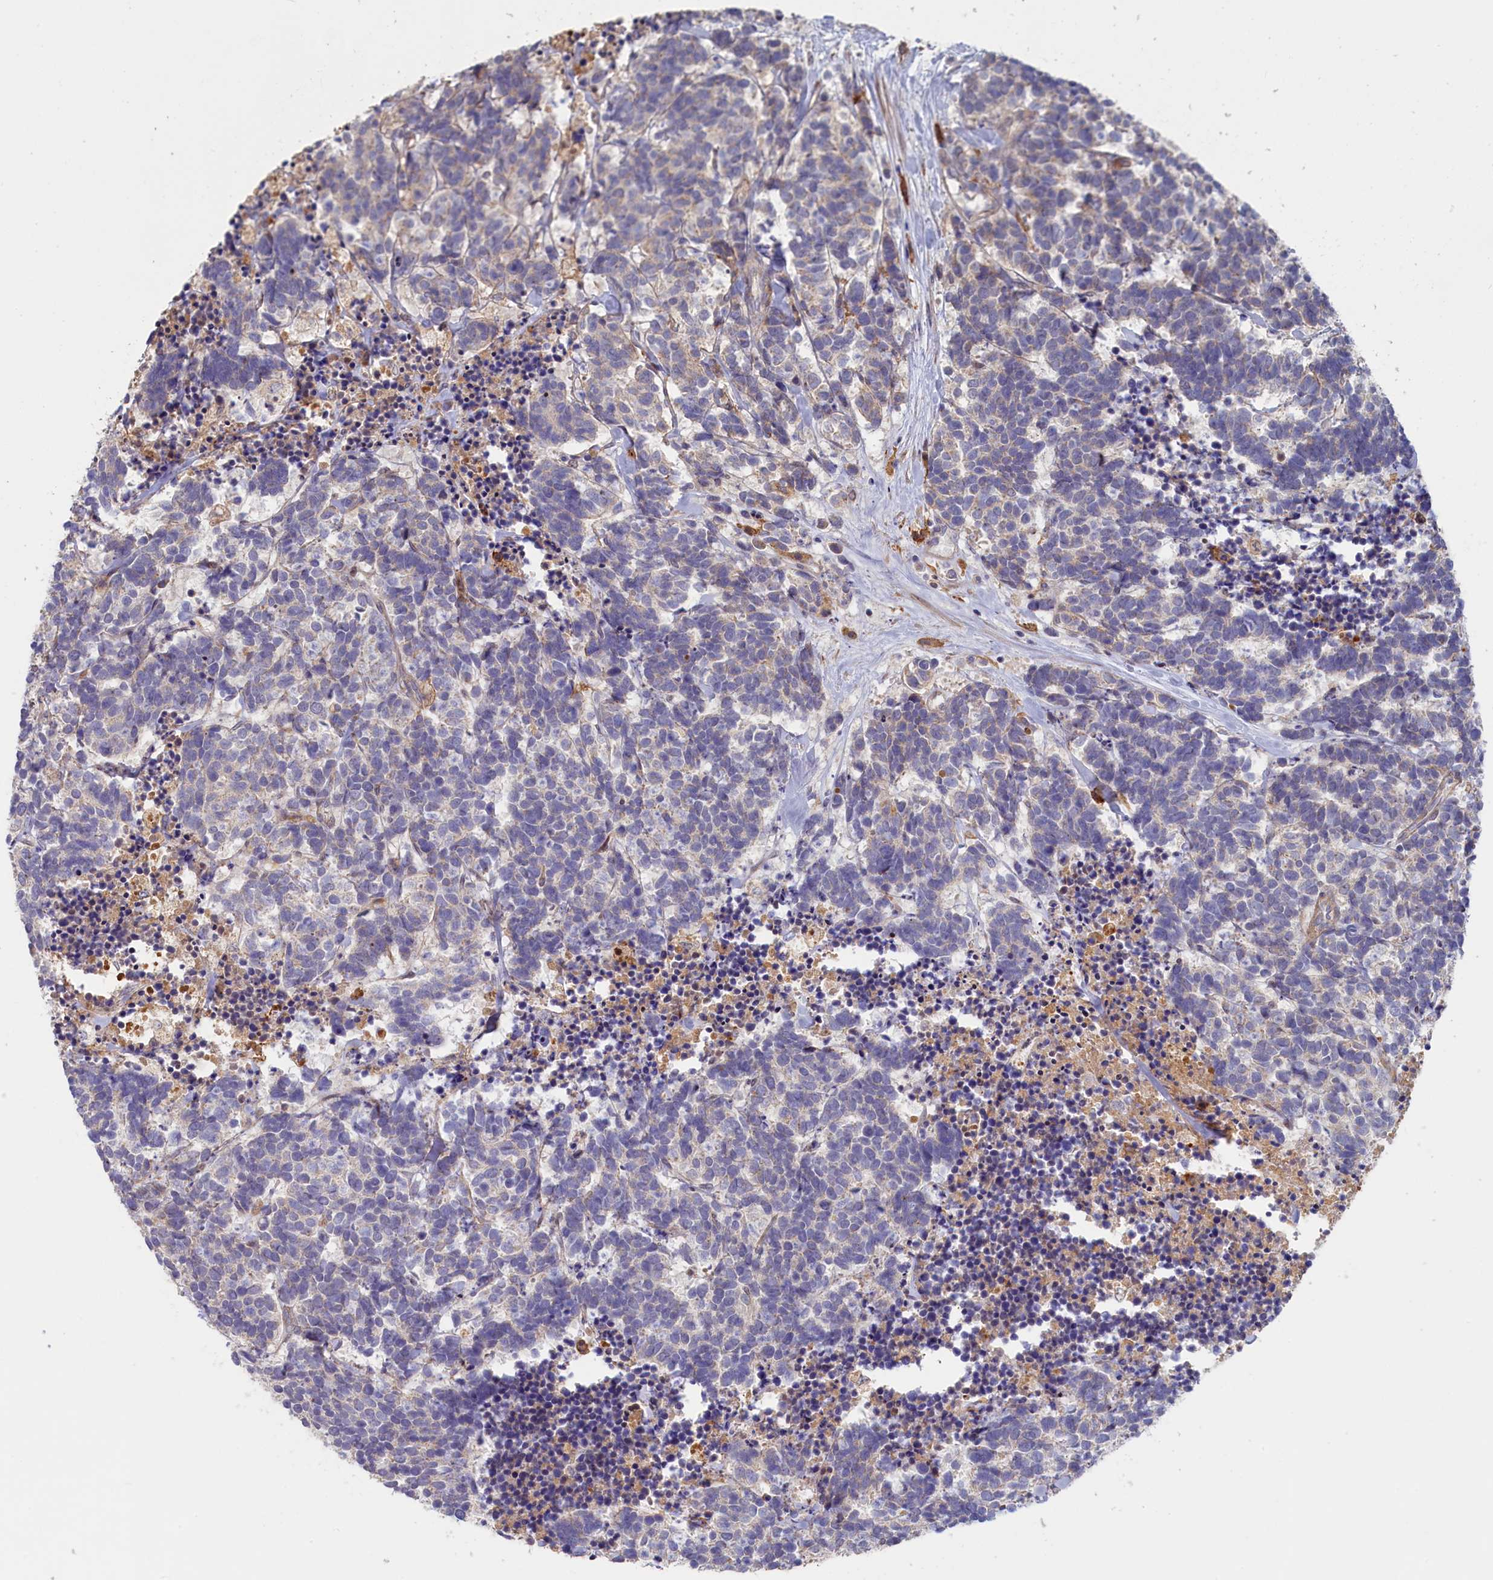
{"staining": {"intensity": "negative", "quantity": "none", "location": "none"}, "tissue": "carcinoid", "cell_type": "Tumor cells", "image_type": "cancer", "snomed": [{"axis": "morphology", "description": "Carcinoma, NOS"}, {"axis": "morphology", "description": "Carcinoid, malignant, NOS"}, {"axis": "topography", "description": "Urinary bladder"}], "caption": "Immunohistochemistry (IHC) of human malignant carcinoid shows no expression in tumor cells.", "gene": "FERMT1", "patient": {"sex": "male", "age": 57}}